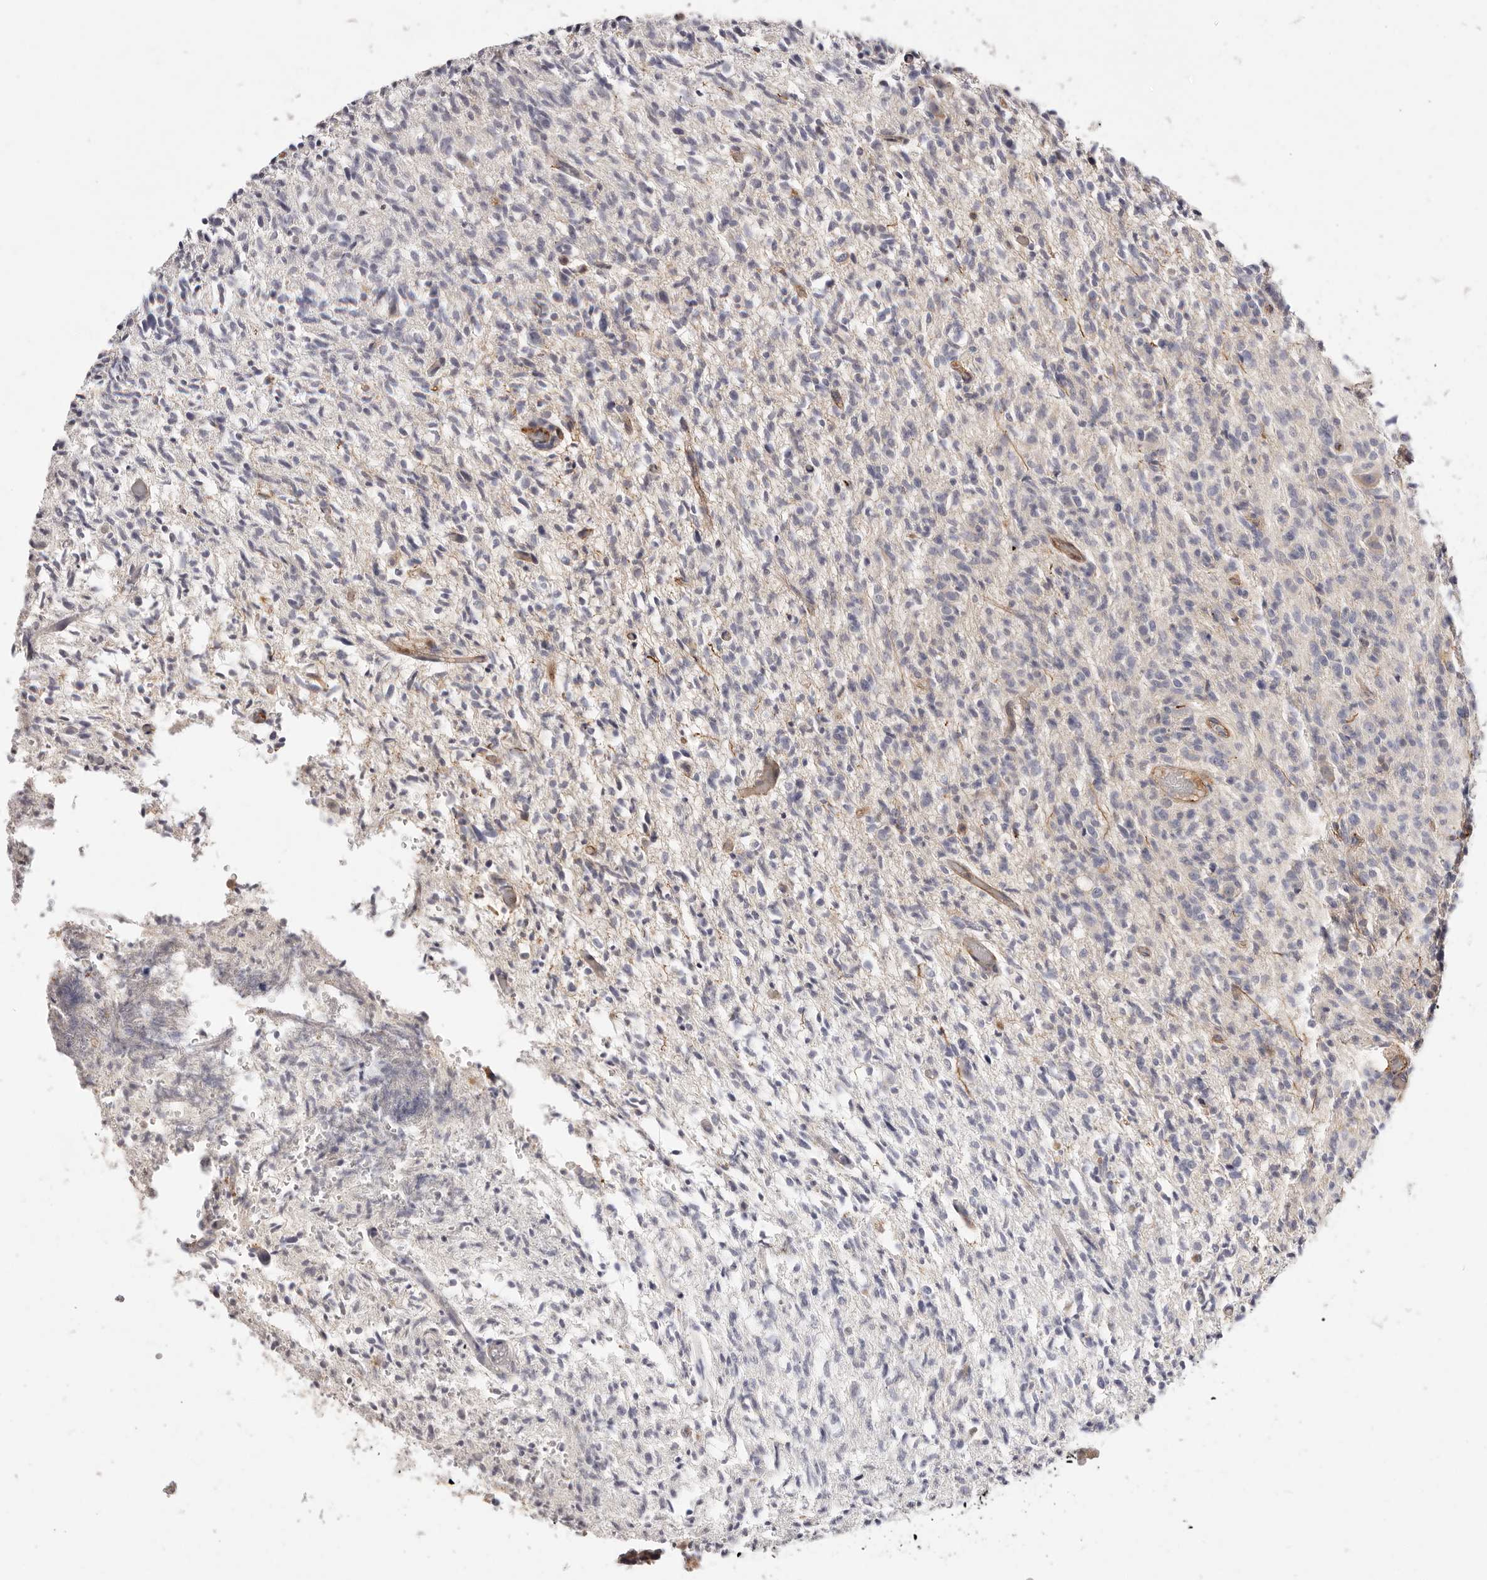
{"staining": {"intensity": "negative", "quantity": "none", "location": "none"}, "tissue": "glioma", "cell_type": "Tumor cells", "image_type": "cancer", "snomed": [{"axis": "morphology", "description": "Glioma, malignant, High grade"}, {"axis": "topography", "description": "Brain"}], "caption": "High magnification brightfield microscopy of glioma stained with DAB (brown) and counterstained with hematoxylin (blue): tumor cells show no significant positivity. (DAB (3,3'-diaminobenzidine) immunohistochemistry, high magnification).", "gene": "SLC35B2", "patient": {"sex": "female", "age": 57}}